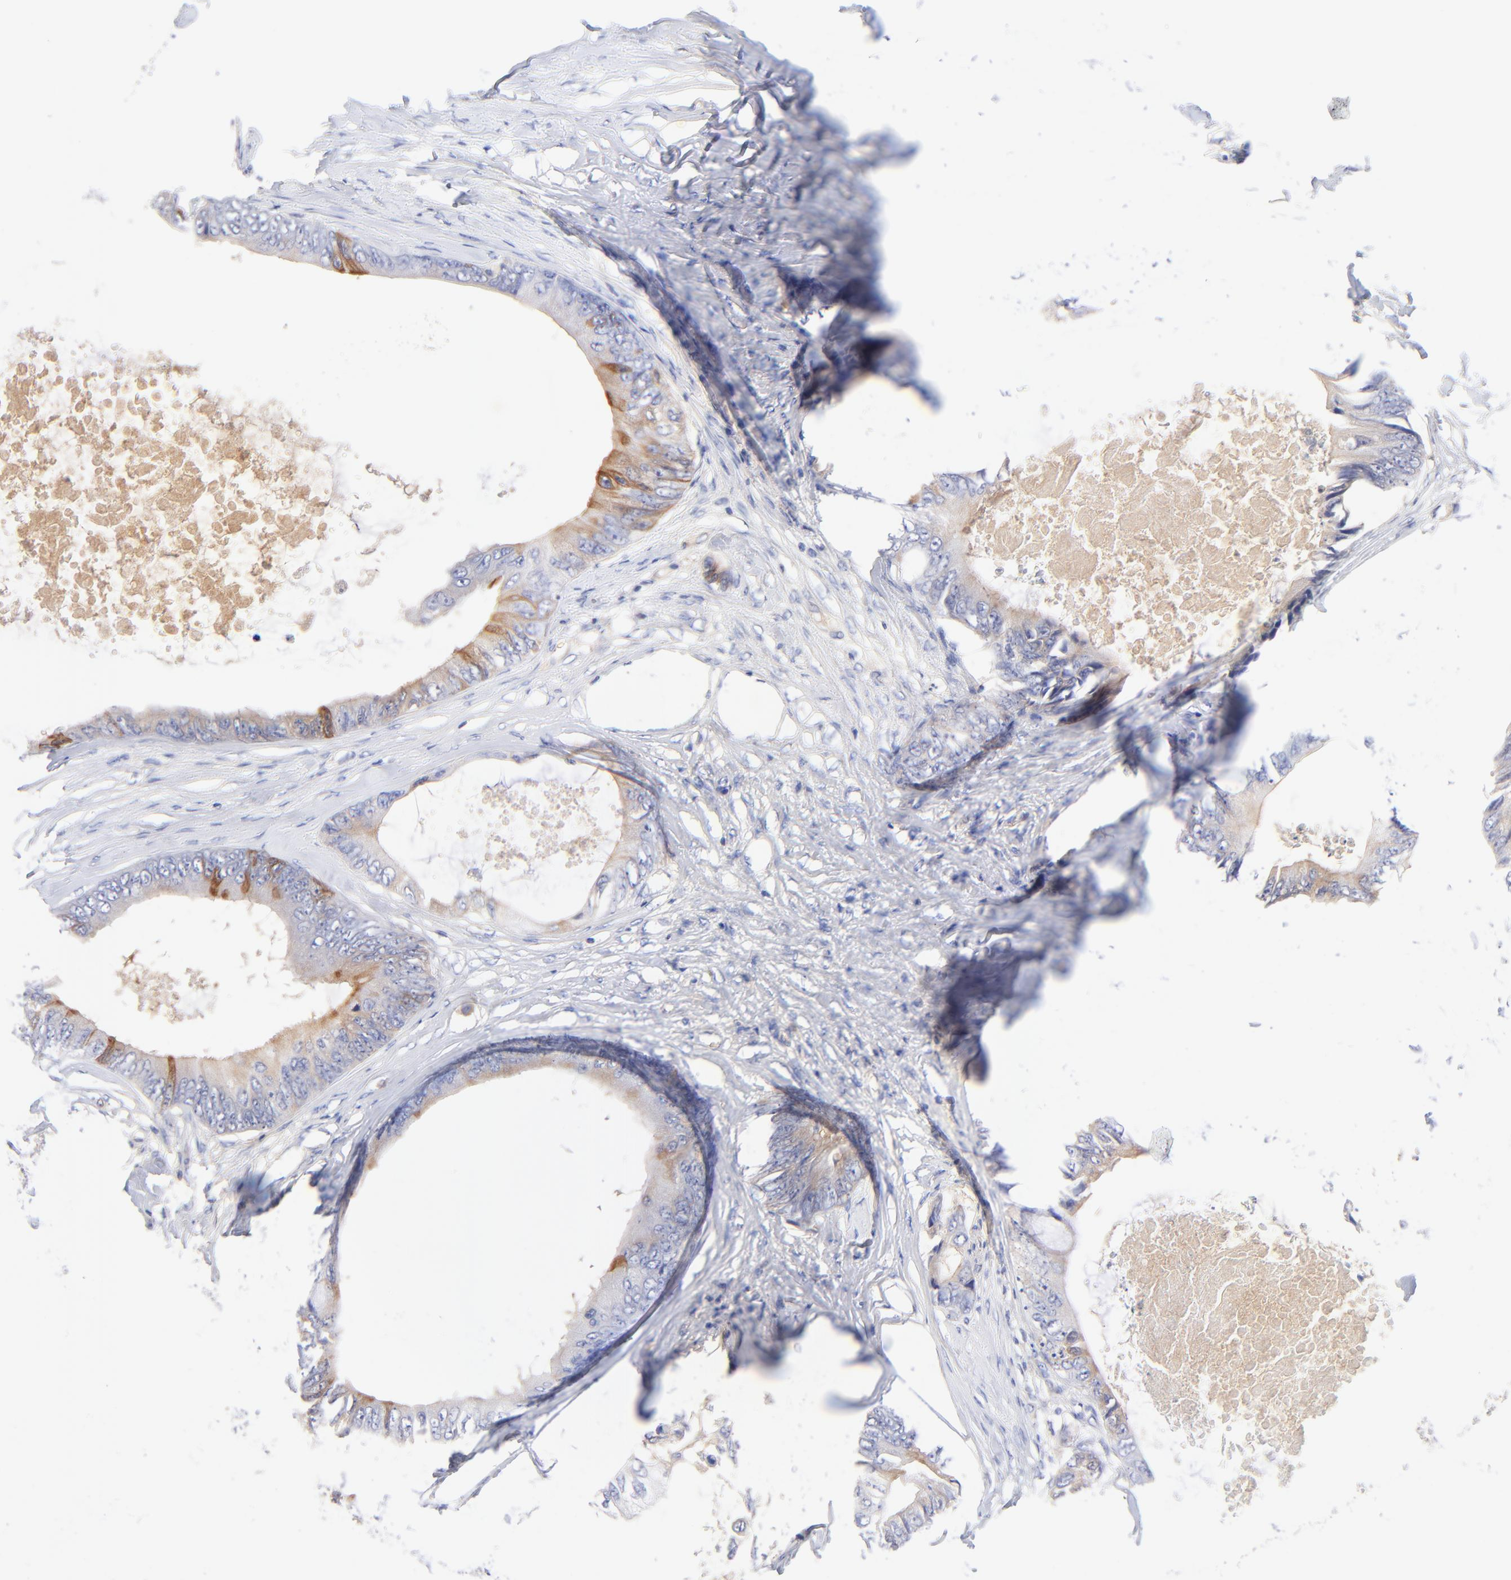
{"staining": {"intensity": "moderate", "quantity": "<25%", "location": "cytoplasmic/membranous"}, "tissue": "colorectal cancer", "cell_type": "Tumor cells", "image_type": "cancer", "snomed": [{"axis": "morphology", "description": "Normal tissue, NOS"}, {"axis": "morphology", "description": "Adenocarcinoma, NOS"}, {"axis": "topography", "description": "Rectum"}, {"axis": "topography", "description": "Peripheral nerve tissue"}], "caption": "Immunohistochemical staining of human adenocarcinoma (colorectal) shows low levels of moderate cytoplasmic/membranous expression in approximately <25% of tumor cells. The protein is shown in brown color, while the nuclei are stained blue.", "gene": "SLC44A2", "patient": {"sex": "female", "age": 77}}